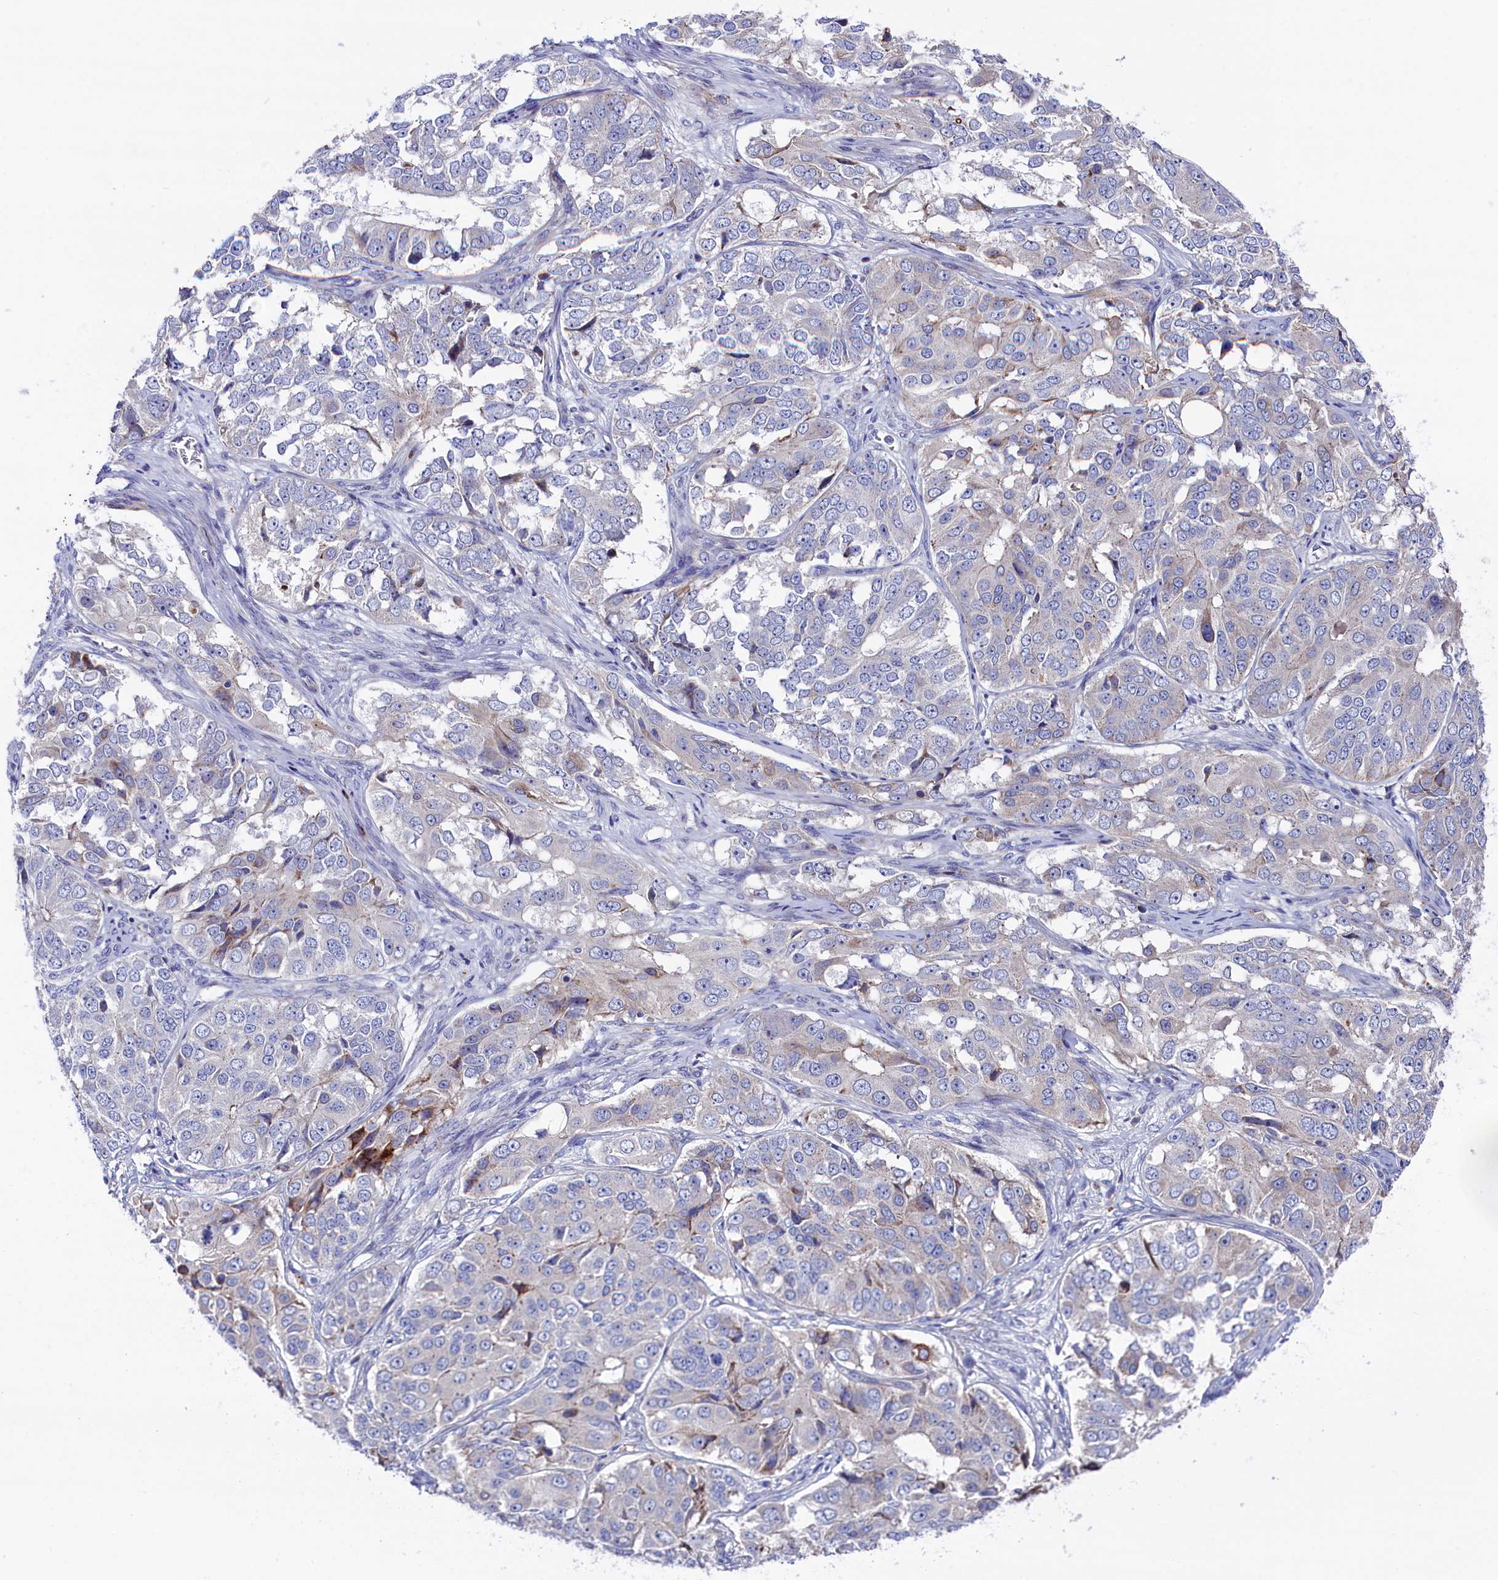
{"staining": {"intensity": "moderate", "quantity": "<25%", "location": "cytoplasmic/membranous"}, "tissue": "ovarian cancer", "cell_type": "Tumor cells", "image_type": "cancer", "snomed": [{"axis": "morphology", "description": "Carcinoma, endometroid"}, {"axis": "topography", "description": "Ovary"}], "caption": "There is low levels of moderate cytoplasmic/membranous expression in tumor cells of endometroid carcinoma (ovarian), as demonstrated by immunohistochemical staining (brown color).", "gene": "NUDT7", "patient": {"sex": "female", "age": 51}}